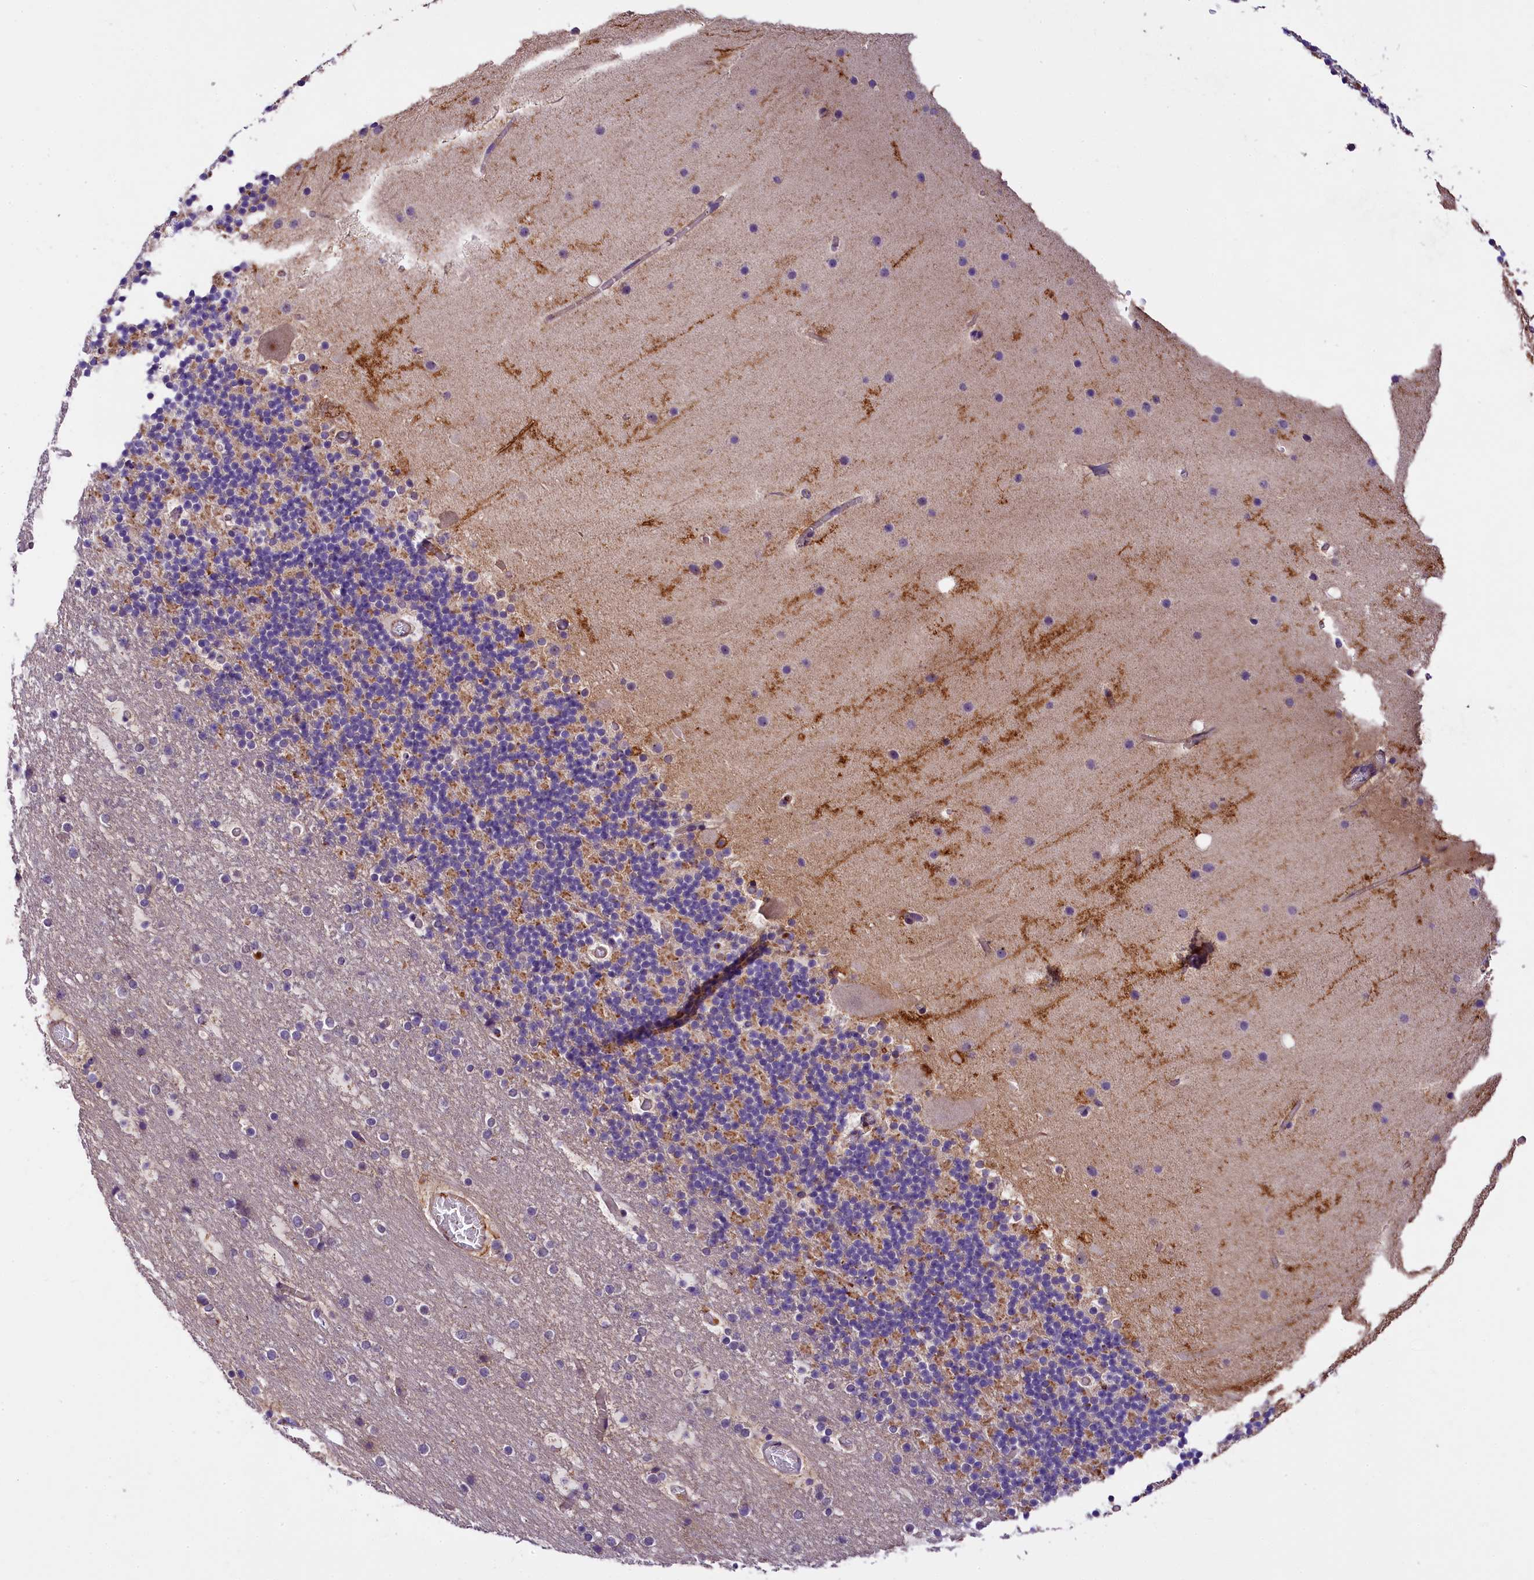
{"staining": {"intensity": "negative", "quantity": "none", "location": "none"}, "tissue": "cerebellum", "cell_type": "Cells in granular layer", "image_type": "normal", "snomed": [{"axis": "morphology", "description": "Normal tissue, NOS"}, {"axis": "topography", "description": "Cerebellum"}], "caption": "Unremarkable cerebellum was stained to show a protein in brown. There is no significant staining in cells in granular layer. (Stains: DAB immunohistochemistry (IHC) with hematoxylin counter stain, Microscopy: brightfield microscopy at high magnification).", "gene": "UBXN6", "patient": {"sex": "male", "age": 57}}